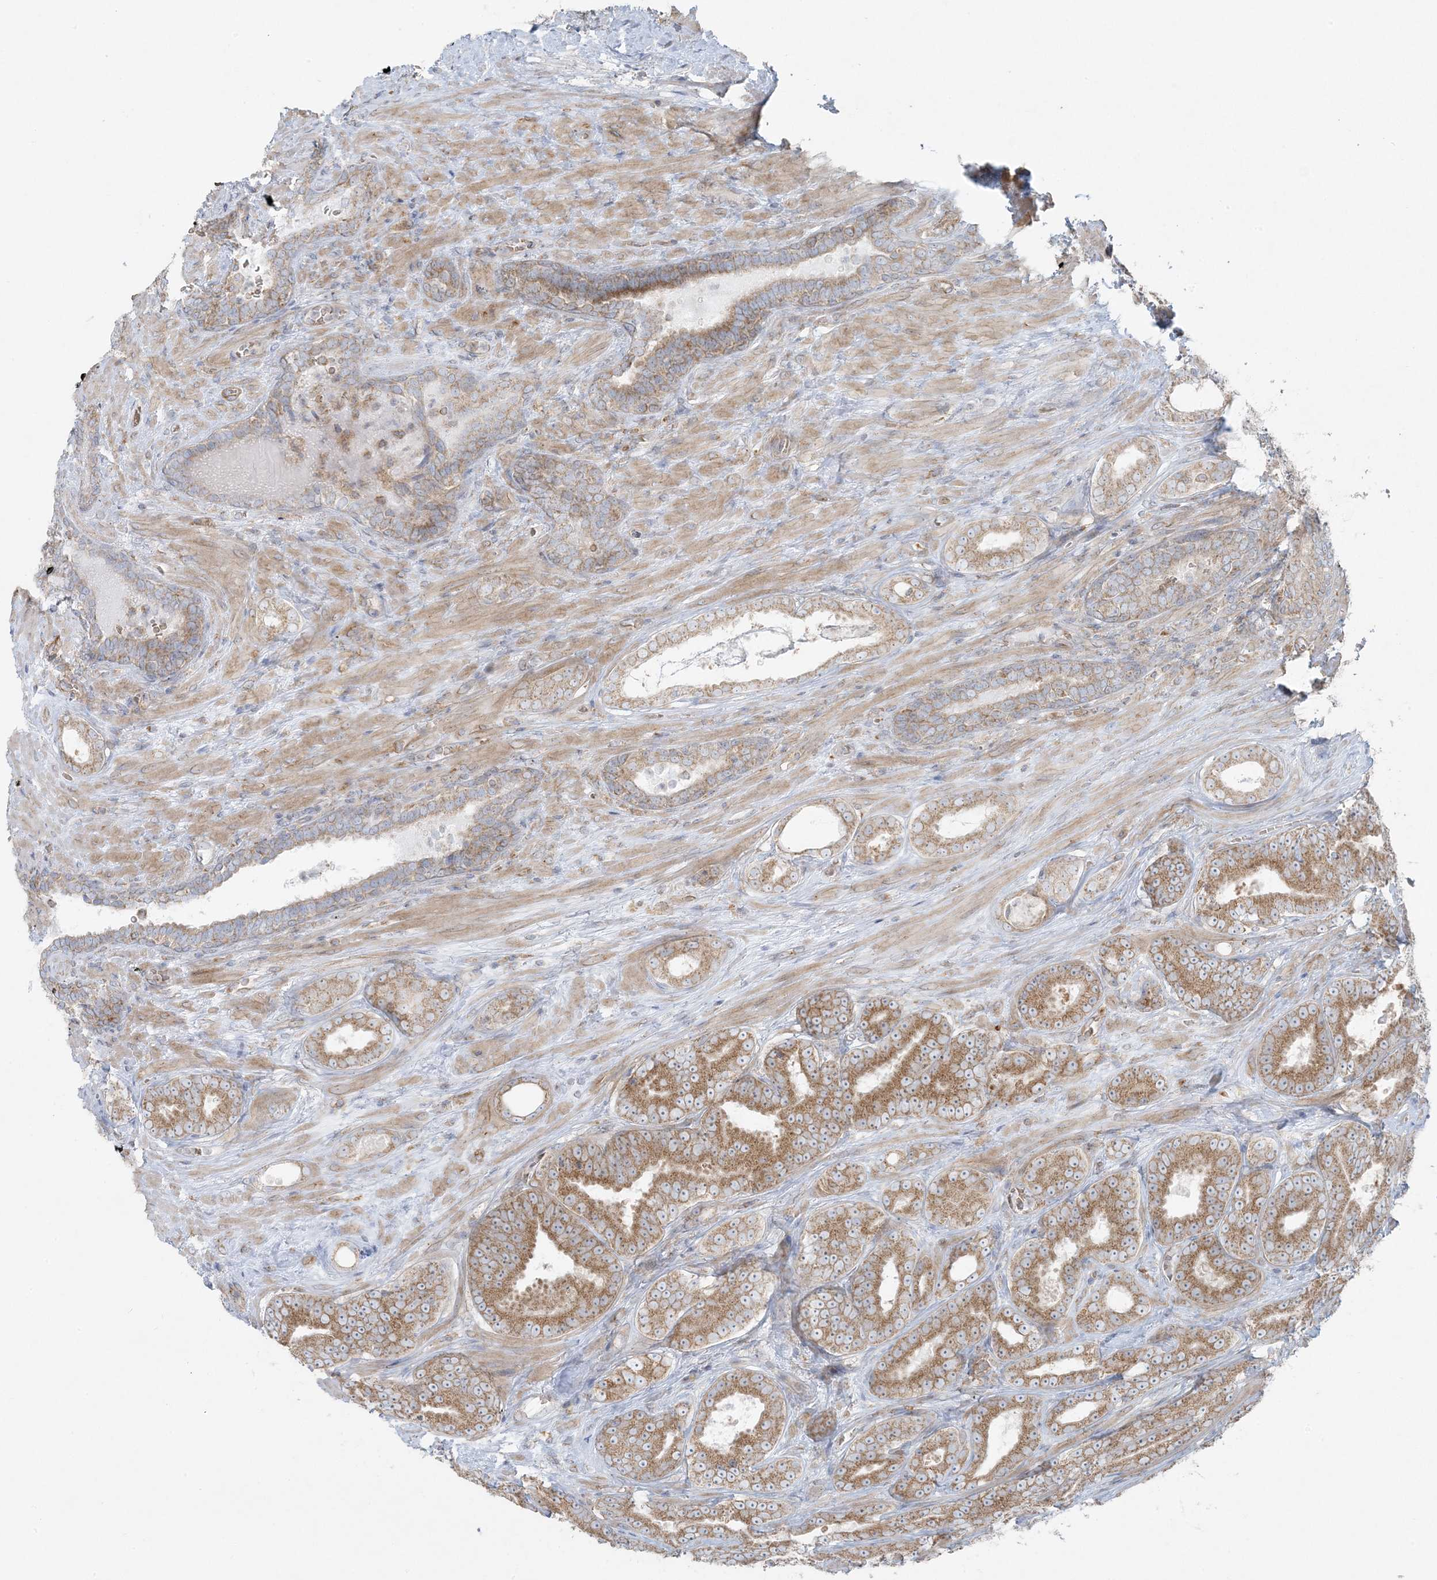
{"staining": {"intensity": "moderate", "quantity": ">75%", "location": "cytoplasmic/membranous"}, "tissue": "prostate cancer", "cell_type": "Tumor cells", "image_type": "cancer", "snomed": [{"axis": "morphology", "description": "Adenocarcinoma, High grade"}, {"axis": "topography", "description": "Prostate"}], "caption": "Protein staining demonstrates moderate cytoplasmic/membranous expression in approximately >75% of tumor cells in prostate cancer (high-grade adenocarcinoma). Nuclei are stained in blue.", "gene": "PIK3R4", "patient": {"sex": "male", "age": 66}}